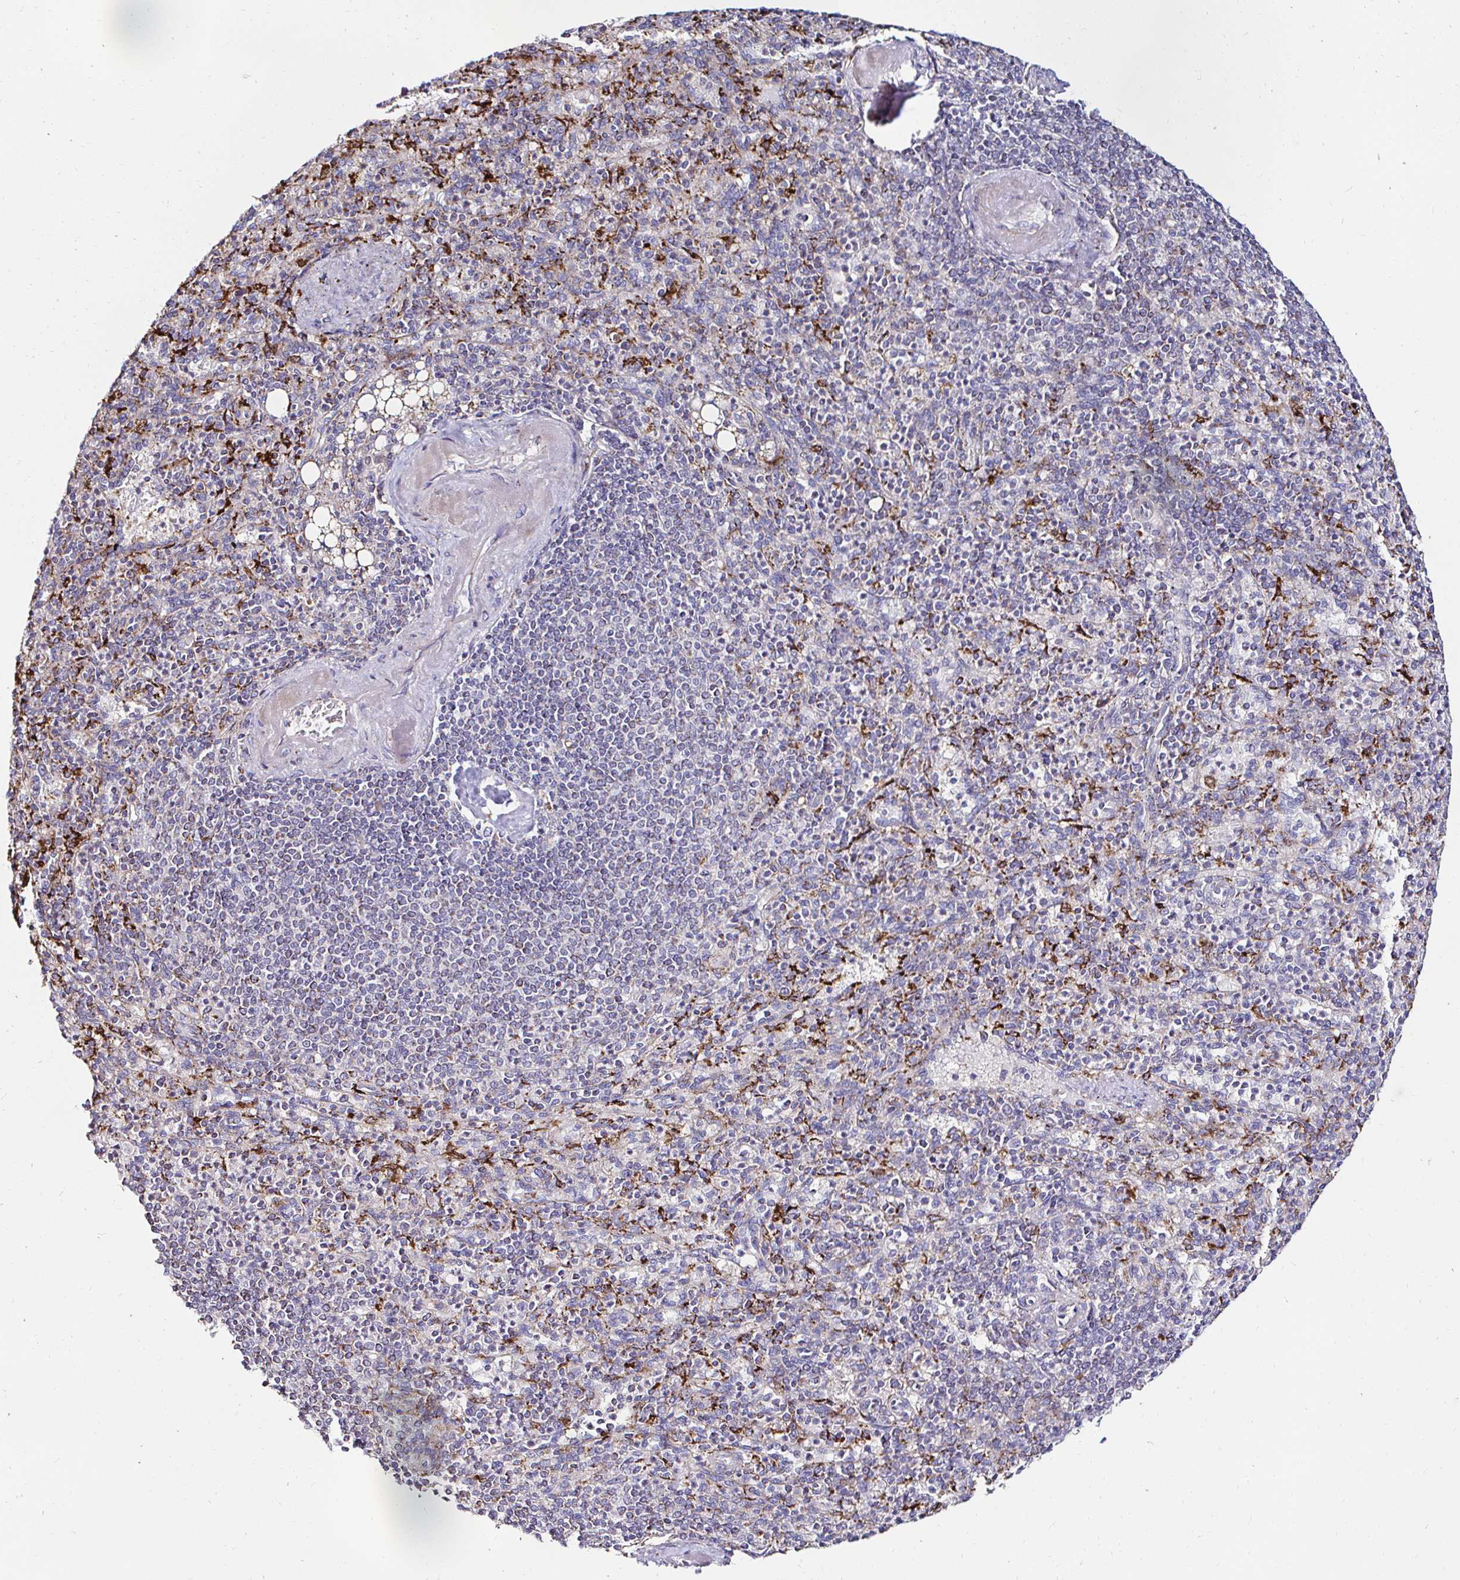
{"staining": {"intensity": "negative", "quantity": "none", "location": "none"}, "tissue": "spleen", "cell_type": "Cells in red pulp", "image_type": "normal", "snomed": [{"axis": "morphology", "description": "Normal tissue, NOS"}, {"axis": "topography", "description": "Spleen"}], "caption": "Spleen stained for a protein using immunohistochemistry reveals no expression cells in red pulp.", "gene": "GALNS", "patient": {"sex": "female", "age": 74}}